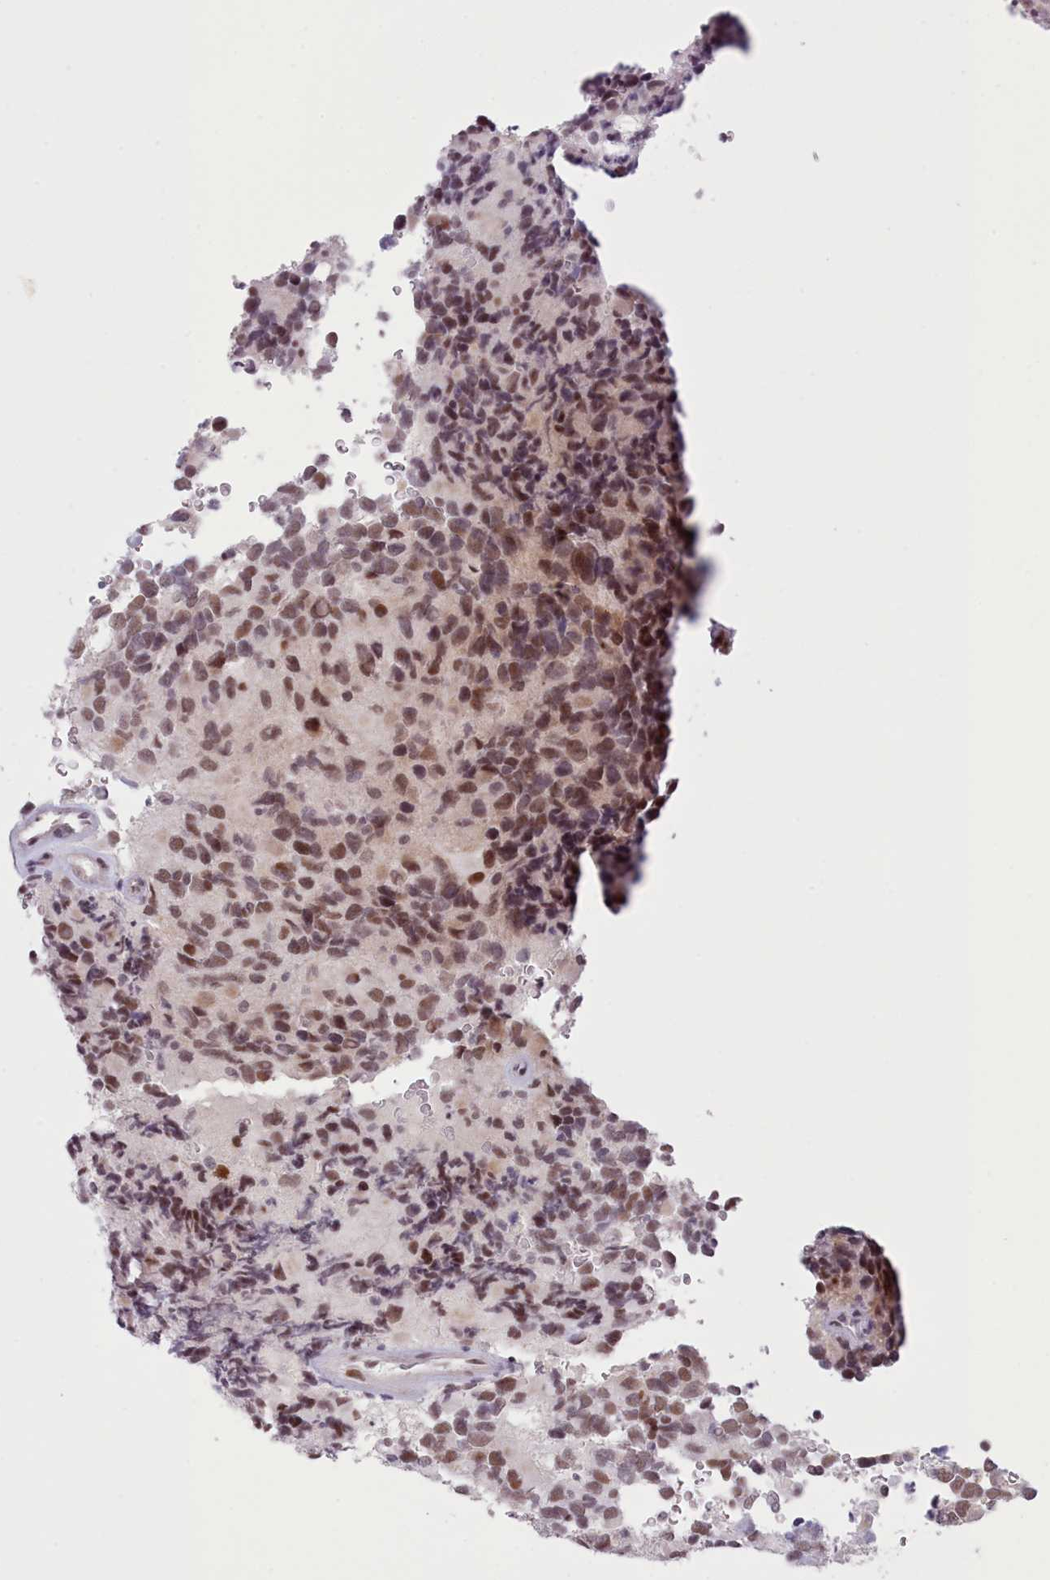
{"staining": {"intensity": "weak", "quantity": ">75%", "location": "nuclear"}, "tissue": "glioma", "cell_type": "Tumor cells", "image_type": "cancer", "snomed": [{"axis": "morphology", "description": "Glioma, malignant, High grade"}, {"axis": "topography", "description": "Brain"}], "caption": "Immunohistochemistry (IHC) photomicrograph of human high-grade glioma (malignant) stained for a protein (brown), which demonstrates low levels of weak nuclear staining in approximately >75% of tumor cells.", "gene": "RFX1", "patient": {"sex": "male", "age": 77}}